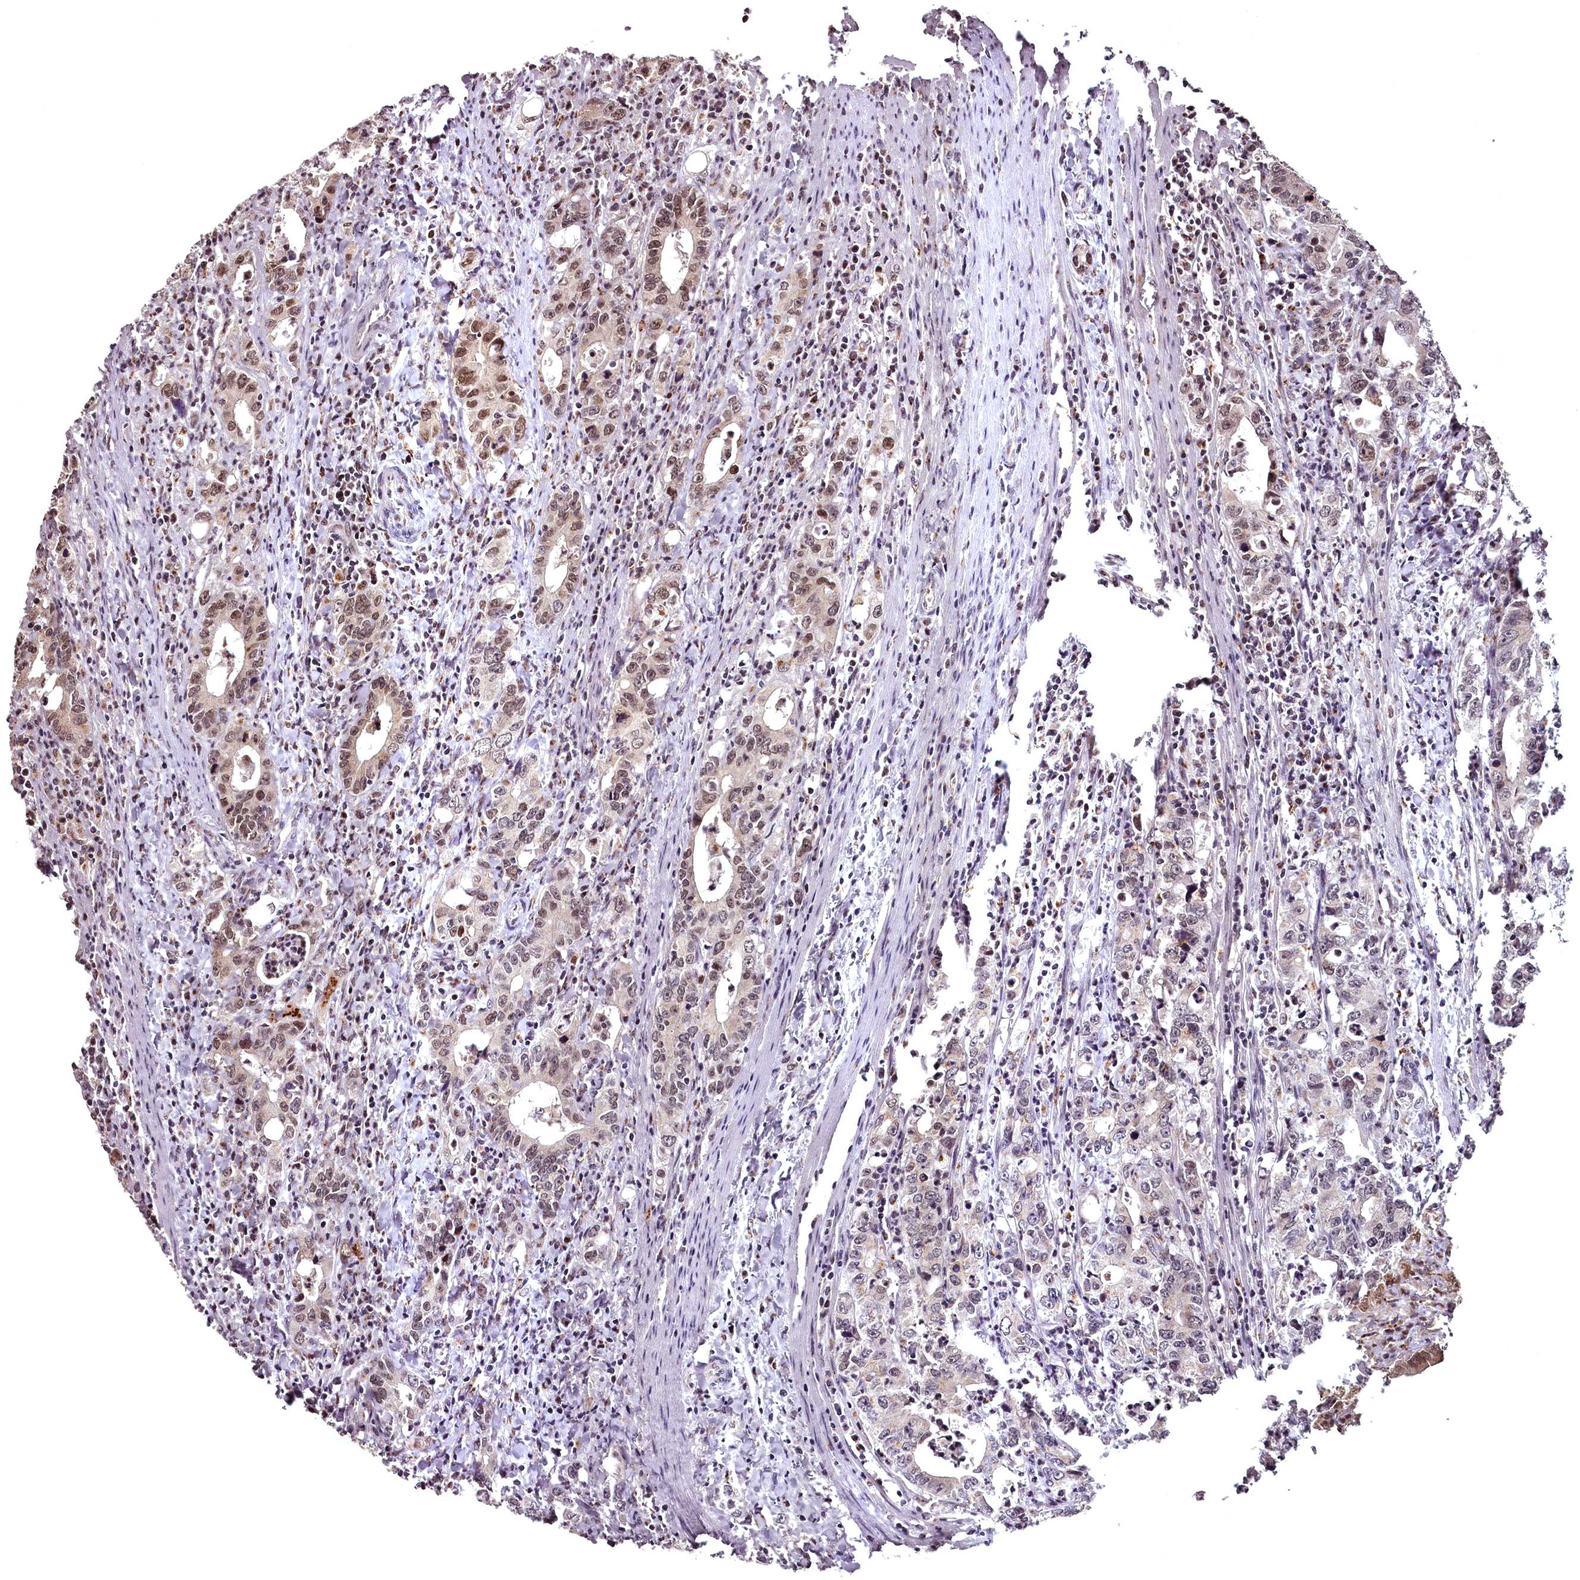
{"staining": {"intensity": "moderate", "quantity": ">75%", "location": "nuclear"}, "tissue": "colorectal cancer", "cell_type": "Tumor cells", "image_type": "cancer", "snomed": [{"axis": "morphology", "description": "Adenocarcinoma, NOS"}, {"axis": "topography", "description": "Colon"}], "caption": "Human colorectal cancer stained with a brown dye shows moderate nuclear positive staining in approximately >75% of tumor cells.", "gene": "CEP83", "patient": {"sex": "female", "age": 75}}